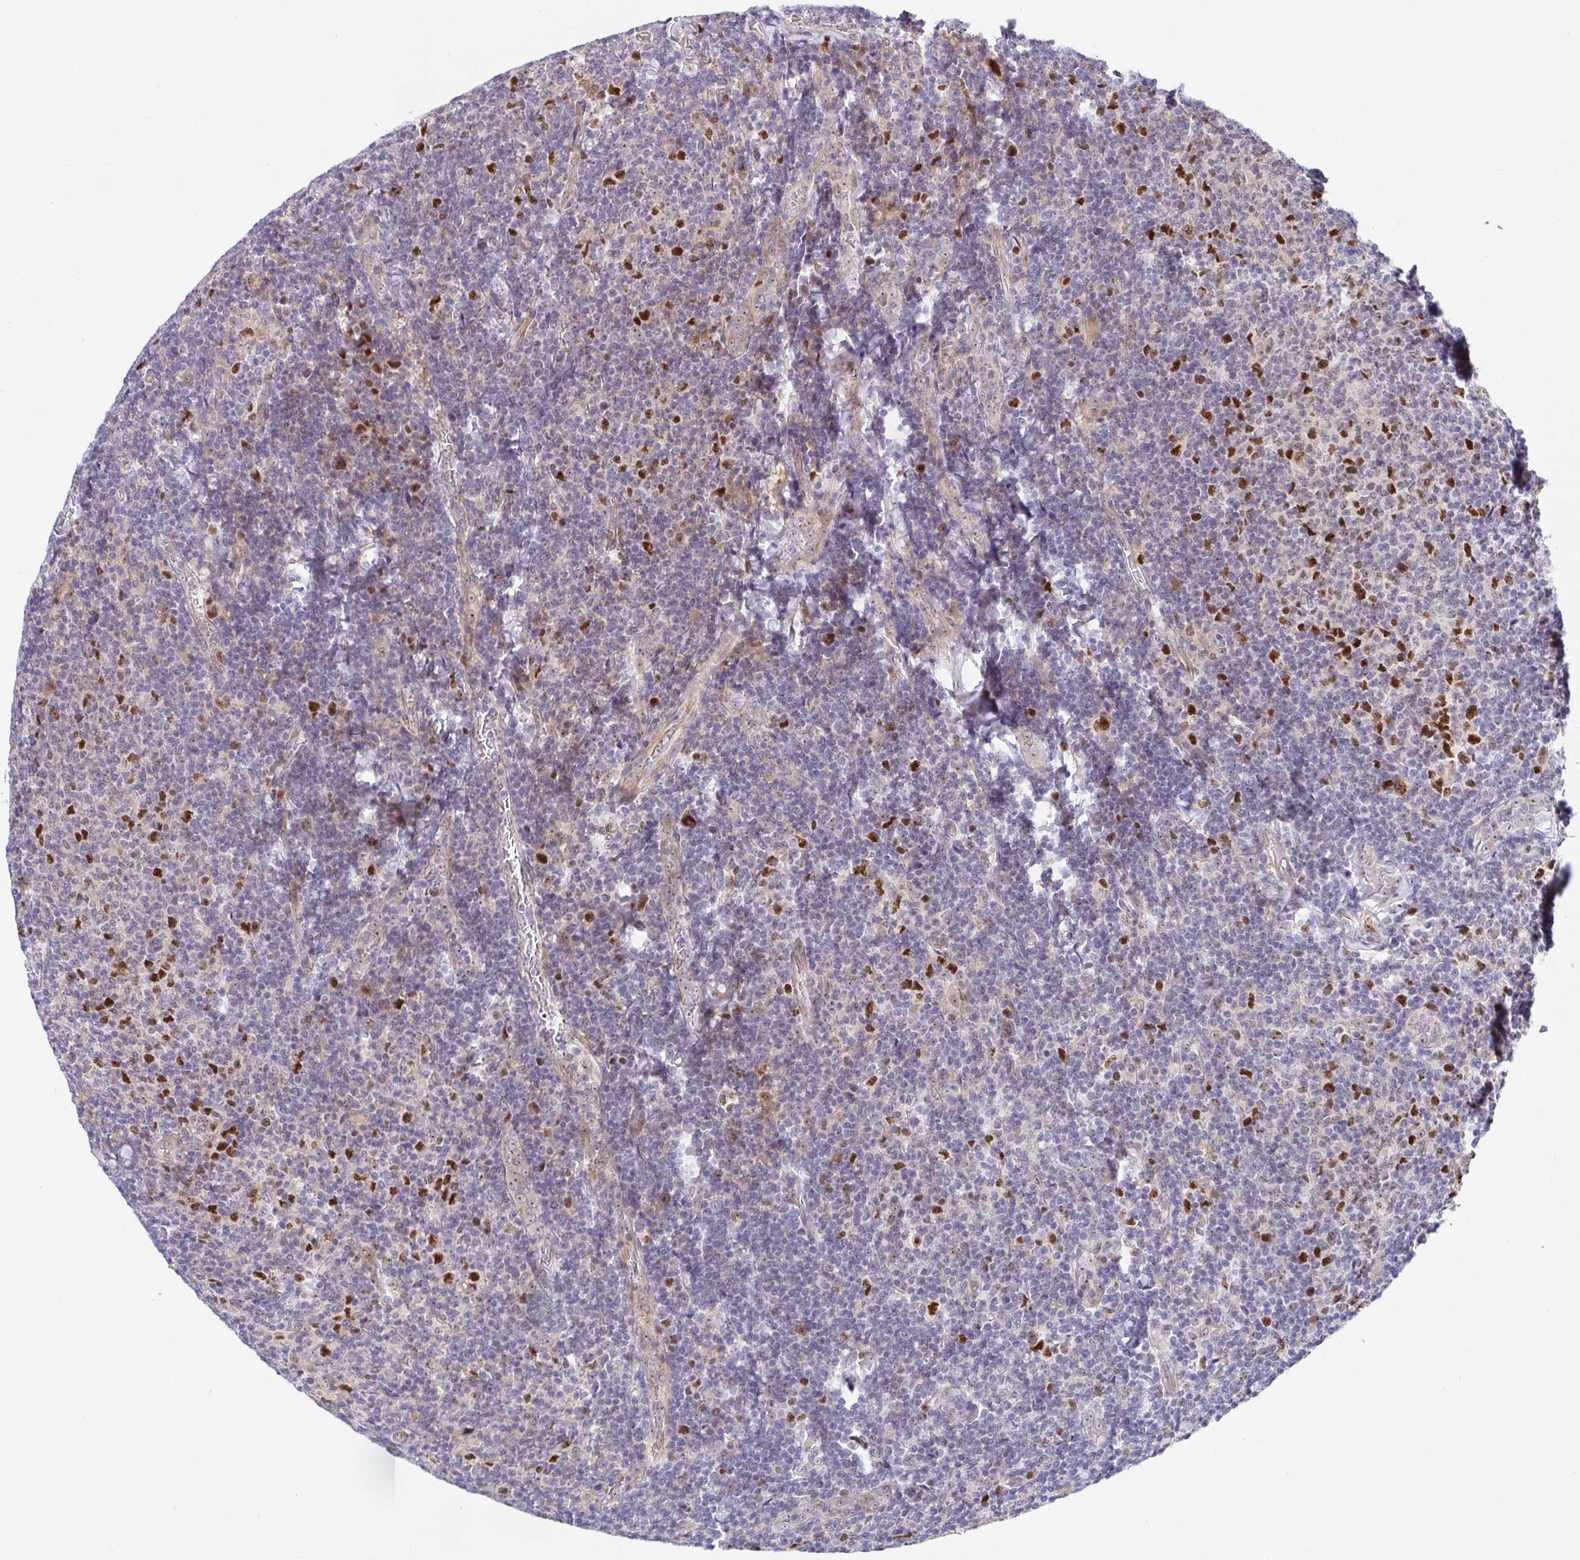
{"staining": {"intensity": "strong", "quantity": "<25%", "location": "nuclear"}, "tissue": "lymphoma", "cell_type": "Tumor cells", "image_type": "cancer", "snomed": [{"axis": "morphology", "description": "Malignant lymphoma, non-Hodgkin's type, Low grade"}, {"axis": "topography", "description": "Lymph node"}], "caption": "Lymphoma stained with a protein marker shows strong staining in tumor cells.", "gene": "TIMELESS", "patient": {"sex": "male", "age": 52}}